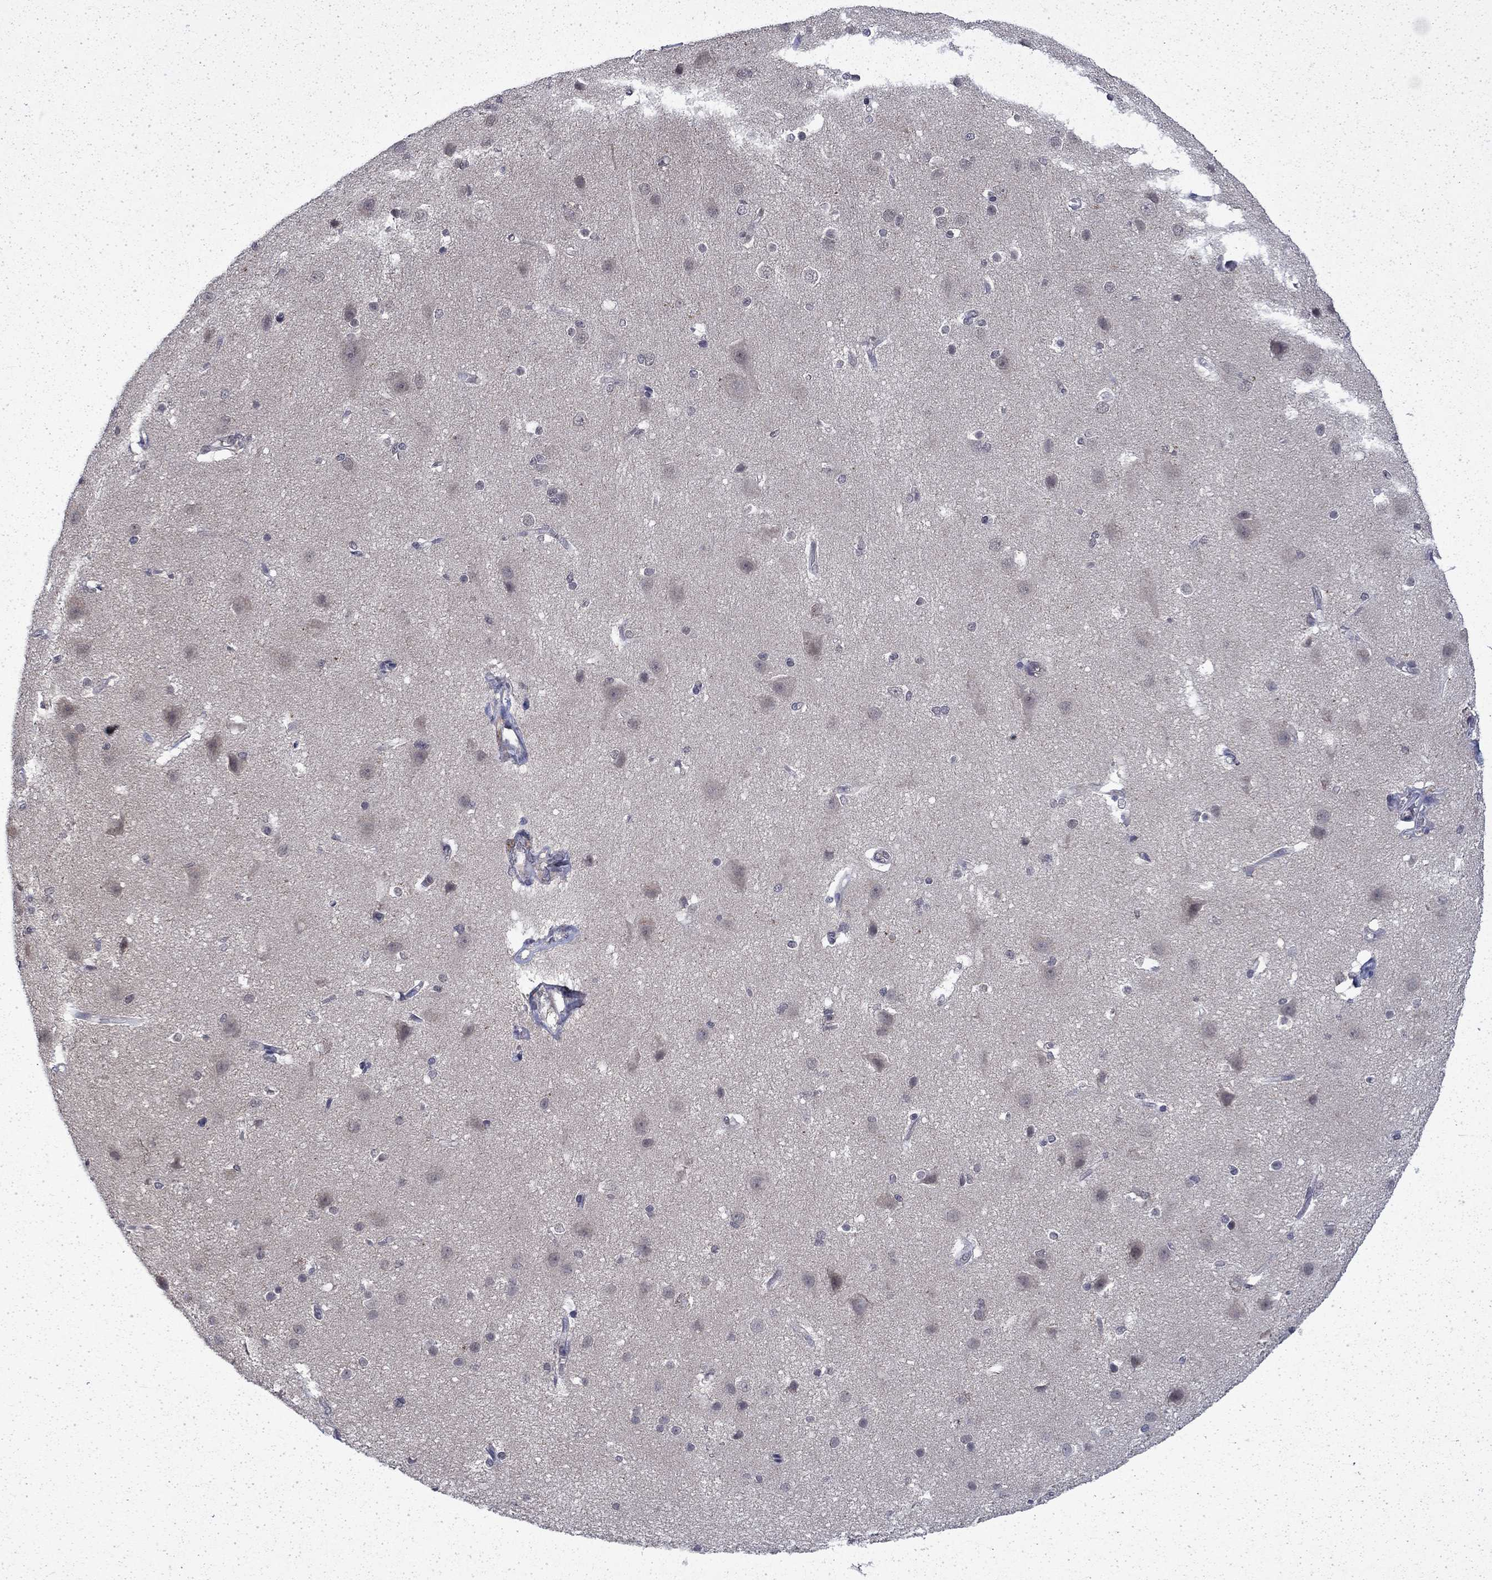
{"staining": {"intensity": "negative", "quantity": "none", "location": "none"}, "tissue": "cerebral cortex", "cell_type": "Endothelial cells", "image_type": "normal", "snomed": [{"axis": "morphology", "description": "Normal tissue, NOS"}, {"axis": "topography", "description": "Cerebral cortex"}], "caption": "An IHC image of normal cerebral cortex is shown. There is no staining in endothelial cells of cerebral cortex.", "gene": "CHAT", "patient": {"sex": "male", "age": 37}}